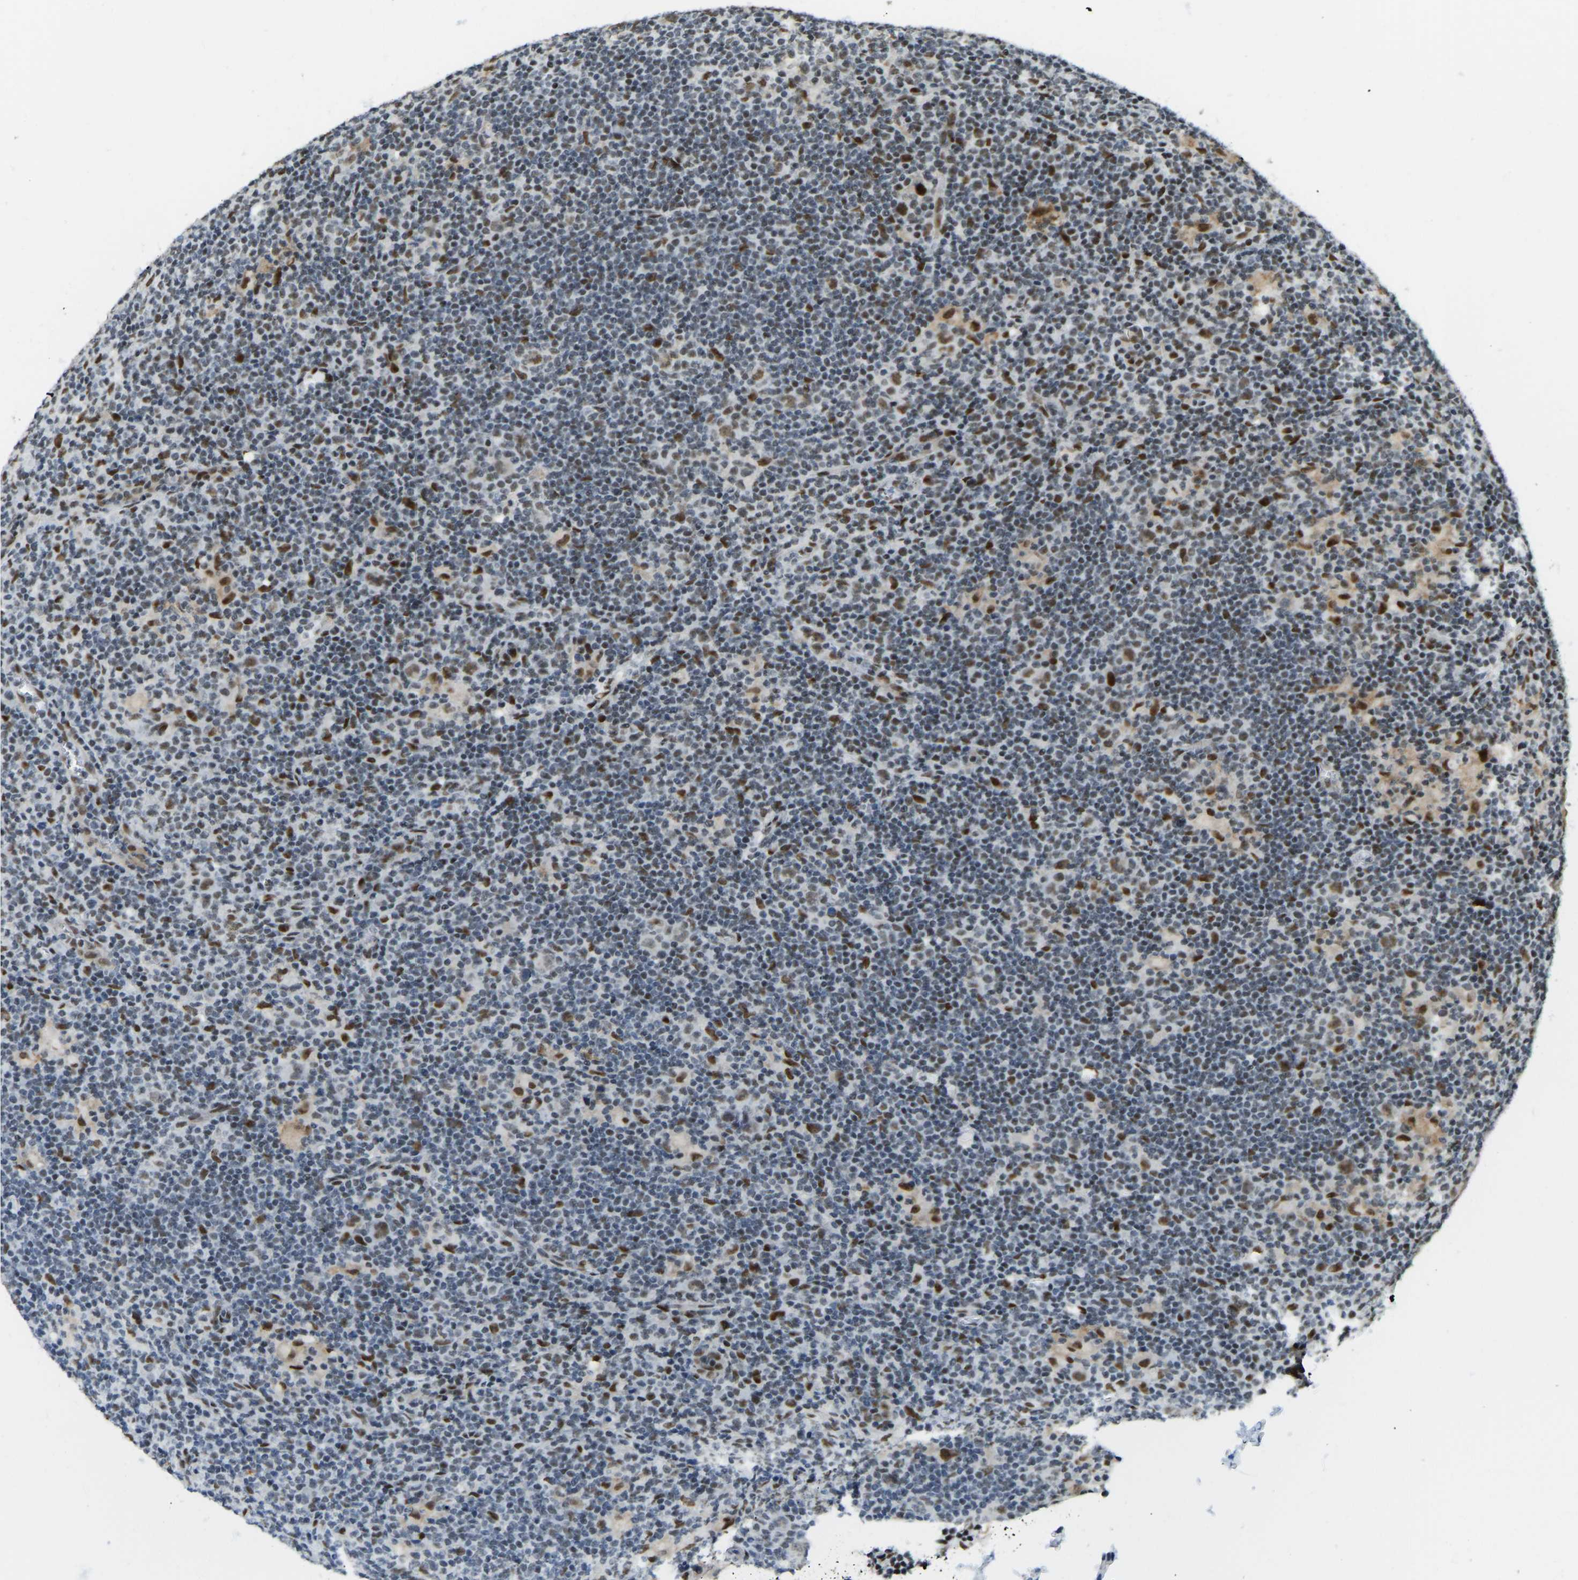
{"staining": {"intensity": "strong", "quantity": "<25%", "location": "nuclear"}, "tissue": "lymphoma", "cell_type": "Tumor cells", "image_type": "cancer", "snomed": [{"axis": "morphology", "description": "Hodgkin's disease, NOS"}, {"axis": "topography", "description": "Lymph node"}], "caption": "Brown immunohistochemical staining in lymphoma reveals strong nuclear expression in about <25% of tumor cells. The protein is shown in brown color, while the nuclei are stained blue.", "gene": "FOXK1", "patient": {"sex": "female", "age": 57}}